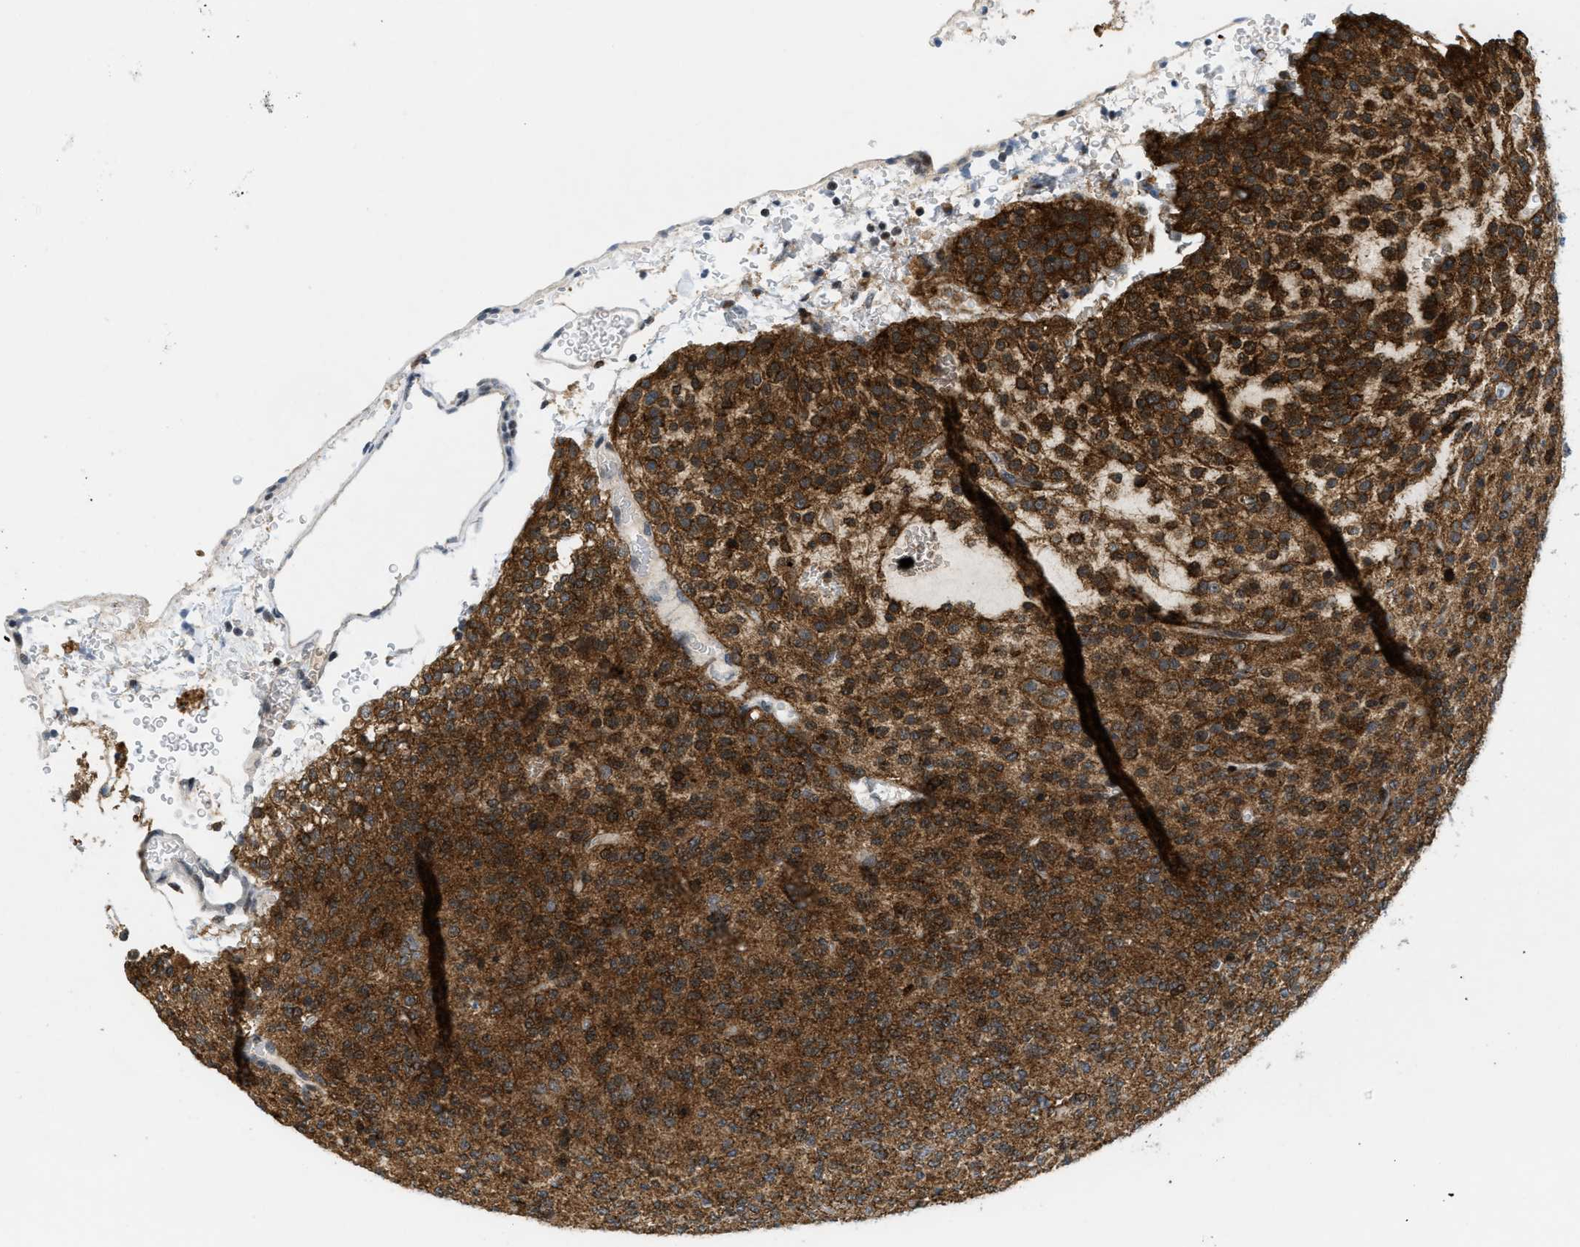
{"staining": {"intensity": "strong", "quantity": ">75%", "location": "cytoplasmic/membranous"}, "tissue": "glioma", "cell_type": "Tumor cells", "image_type": "cancer", "snomed": [{"axis": "morphology", "description": "Glioma, malignant, Low grade"}, {"axis": "topography", "description": "Brain"}], "caption": "IHC (DAB) staining of human glioma shows strong cytoplasmic/membranous protein staining in about >75% of tumor cells. (DAB (3,3'-diaminobenzidine) IHC, brown staining for protein, blue staining for nuclei).", "gene": "ING1", "patient": {"sex": "male", "age": 38}}